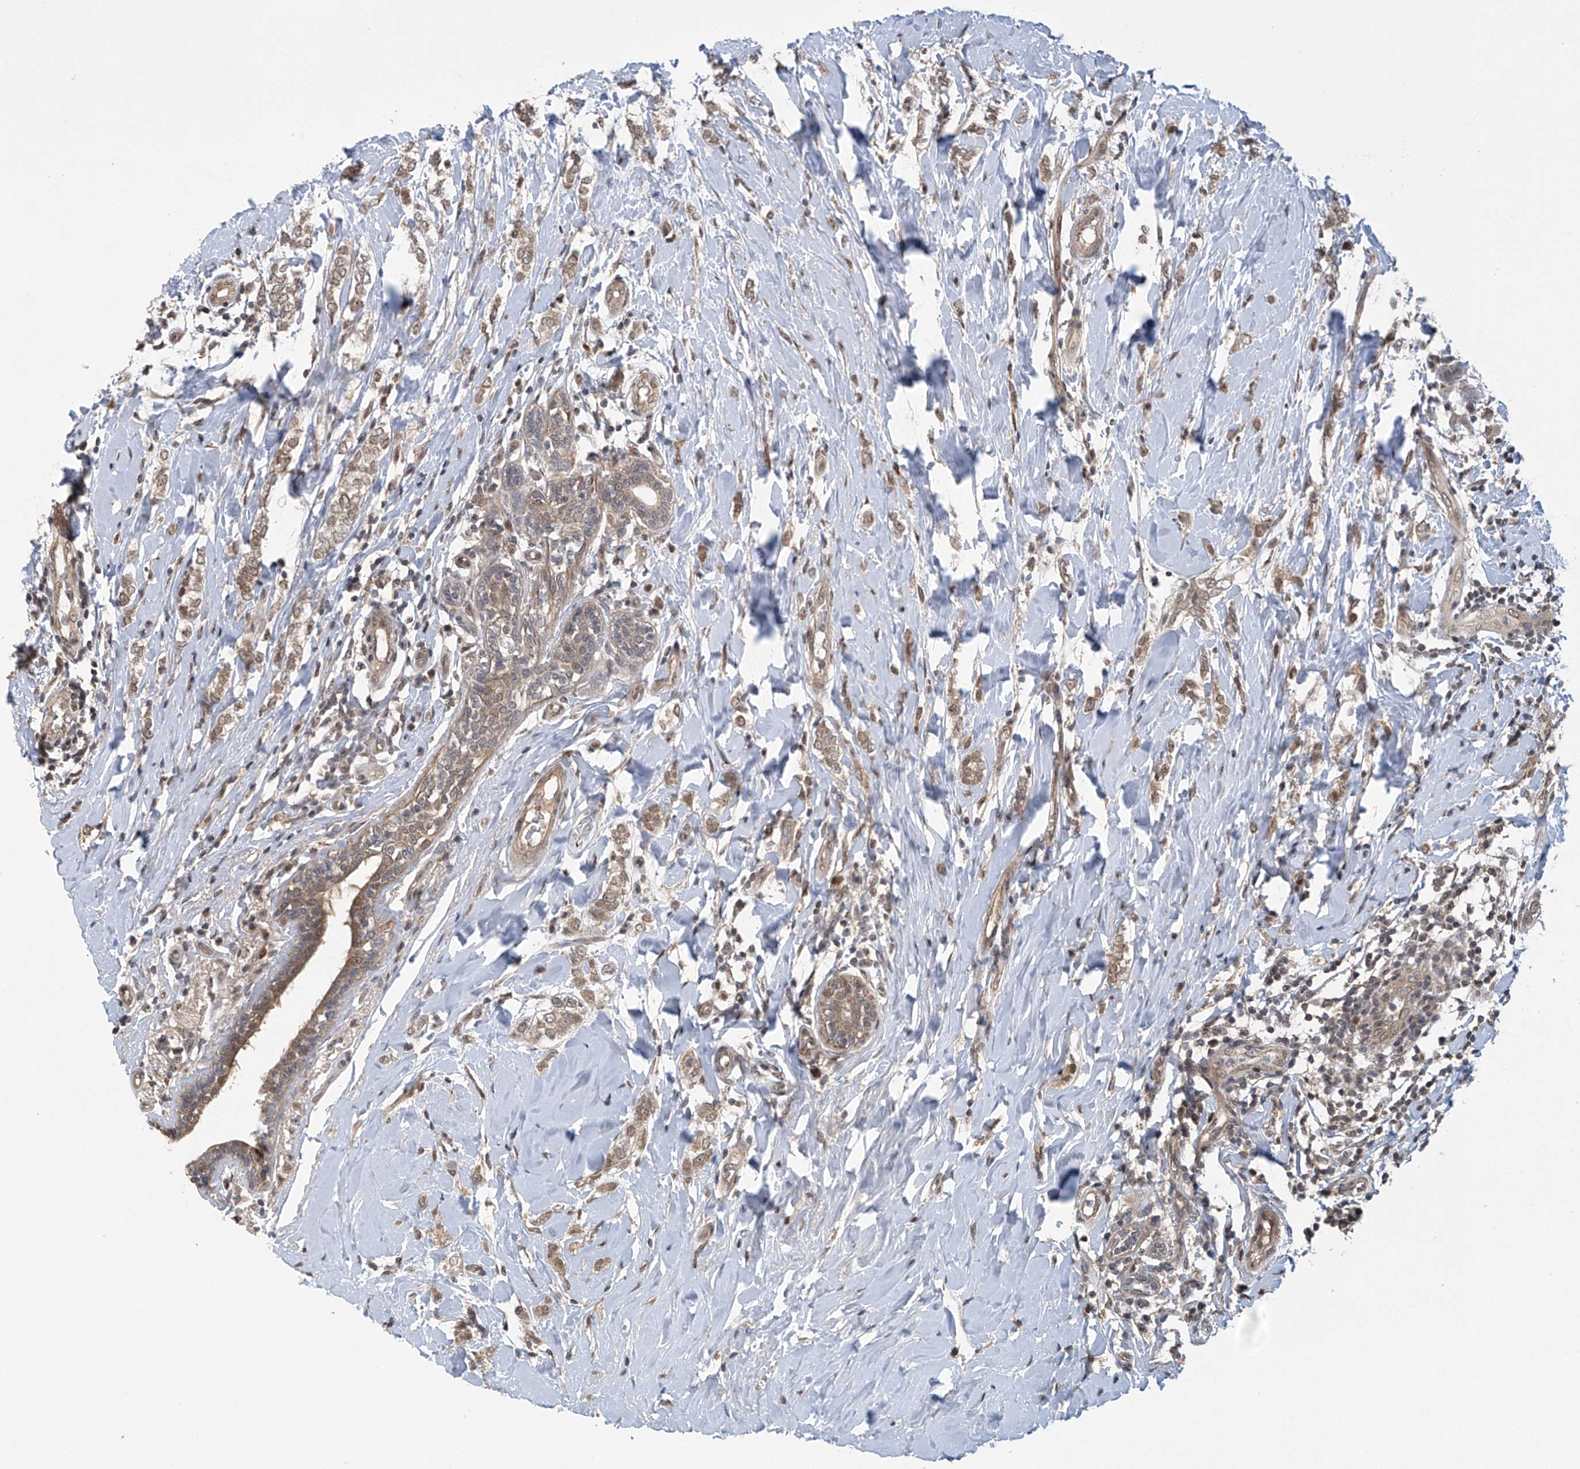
{"staining": {"intensity": "moderate", "quantity": ">75%", "location": "cytoplasmic/membranous"}, "tissue": "breast cancer", "cell_type": "Tumor cells", "image_type": "cancer", "snomed": [{"axis": "morphology", "description": "Normal tissue, NOS"}, {"axis": "morphology", "description": "Lobular carcinoma"}, {"axis": "topography", "description": "Breast"}], "caption": "IHC staining of breast cancer (lobular carcinoma), which demonstrates medium levels of moderate cytoplasmic/membranous positivity in about >75% of tumor cells indicating moderate cytoplasmic/membranous protein expression. The staining was performed using DAB (brown) for protein detection and nuclei were counterstained in hematoxylin (blue).", "gene": "ABHD13", "patient": {"sex": "female", "age": 47}}